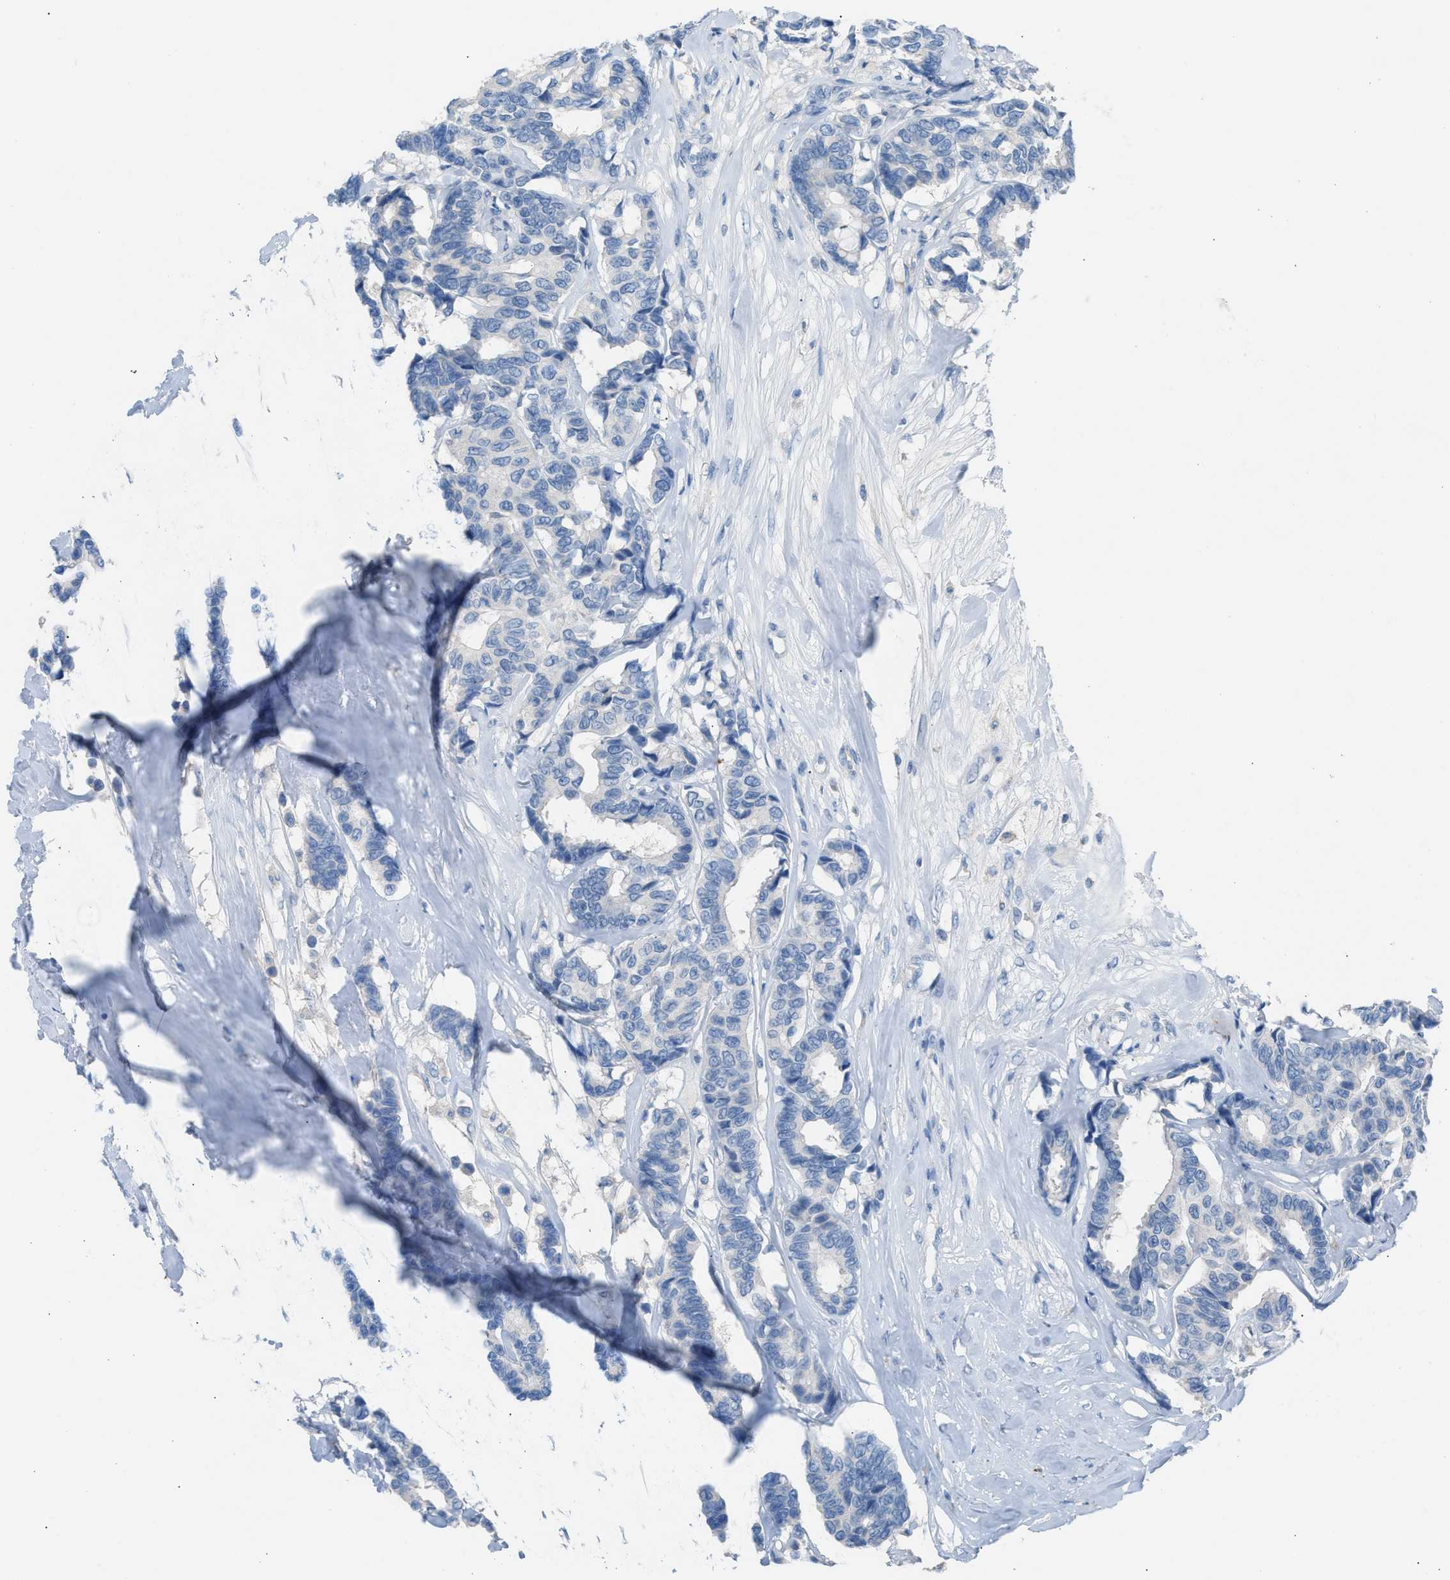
{"staining": {"intensity": "negative", "quantity": "none", "location": "none"}, "tissue": "breast cancer", "cell_type": "Tumor cells", "image_type": "cancer", "snomed": [{"axis": "morphology", "description": "Duct carcinoma"}, {"axis": "topography", "description": "Breast"}], "caption": "A micrograph of human breast cancer is negative for staining in tumor cells. (DAB IHC with hematoxylin counter stain).", "gene": "CLEC10A", "patient": {"sex": "female", "age": 87}}